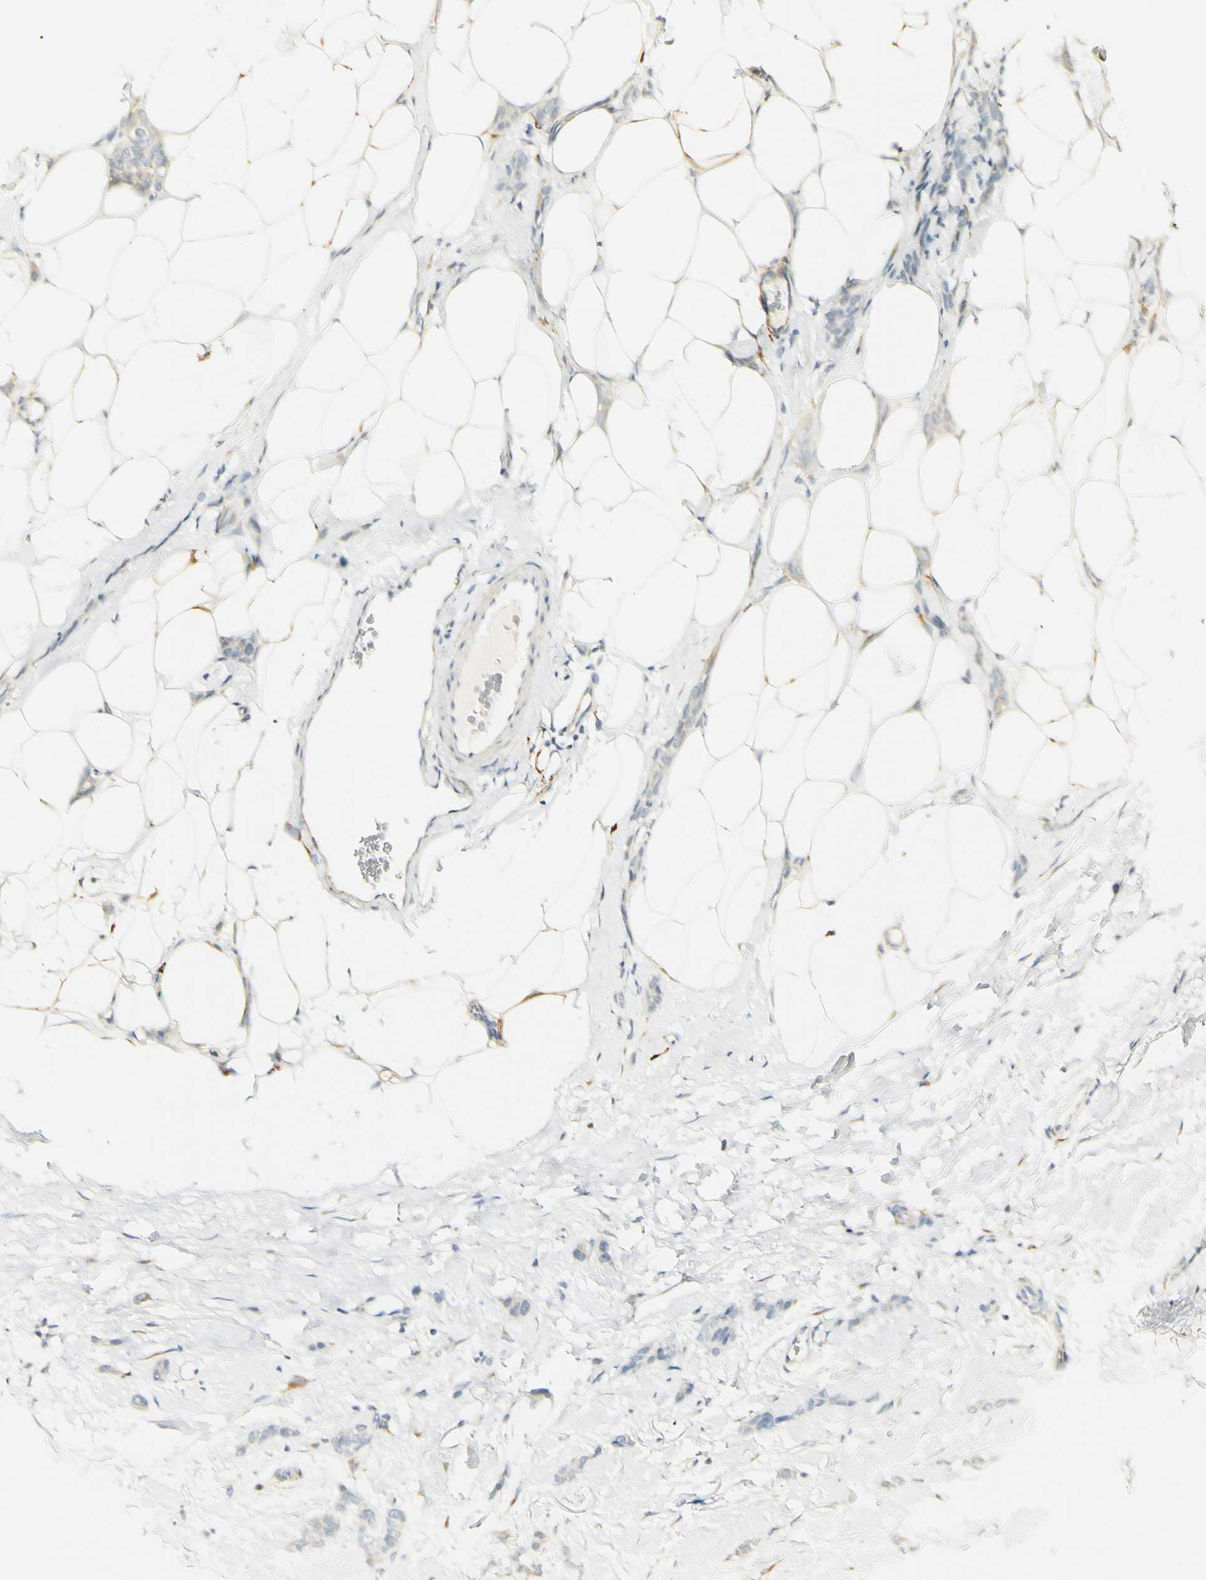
{"staining": {"intensity": "negative", "quantity": "none", "location": "none"}, "tissue": "breast cancer", "cell_type": "Tumor cells", "image_type": "cancer", "snomed": [{"axis": "morphology", "description": "Lobular carcinoma"}, {"axis": "topography", "description": "Skin"}, {"axis": "topography", "description": "Breast"}], "caption": "Tumor cells are negative for protein expression in human breast cancer.", "gene": "FMO3", "patient": {"sex": "female", "age": 46}}